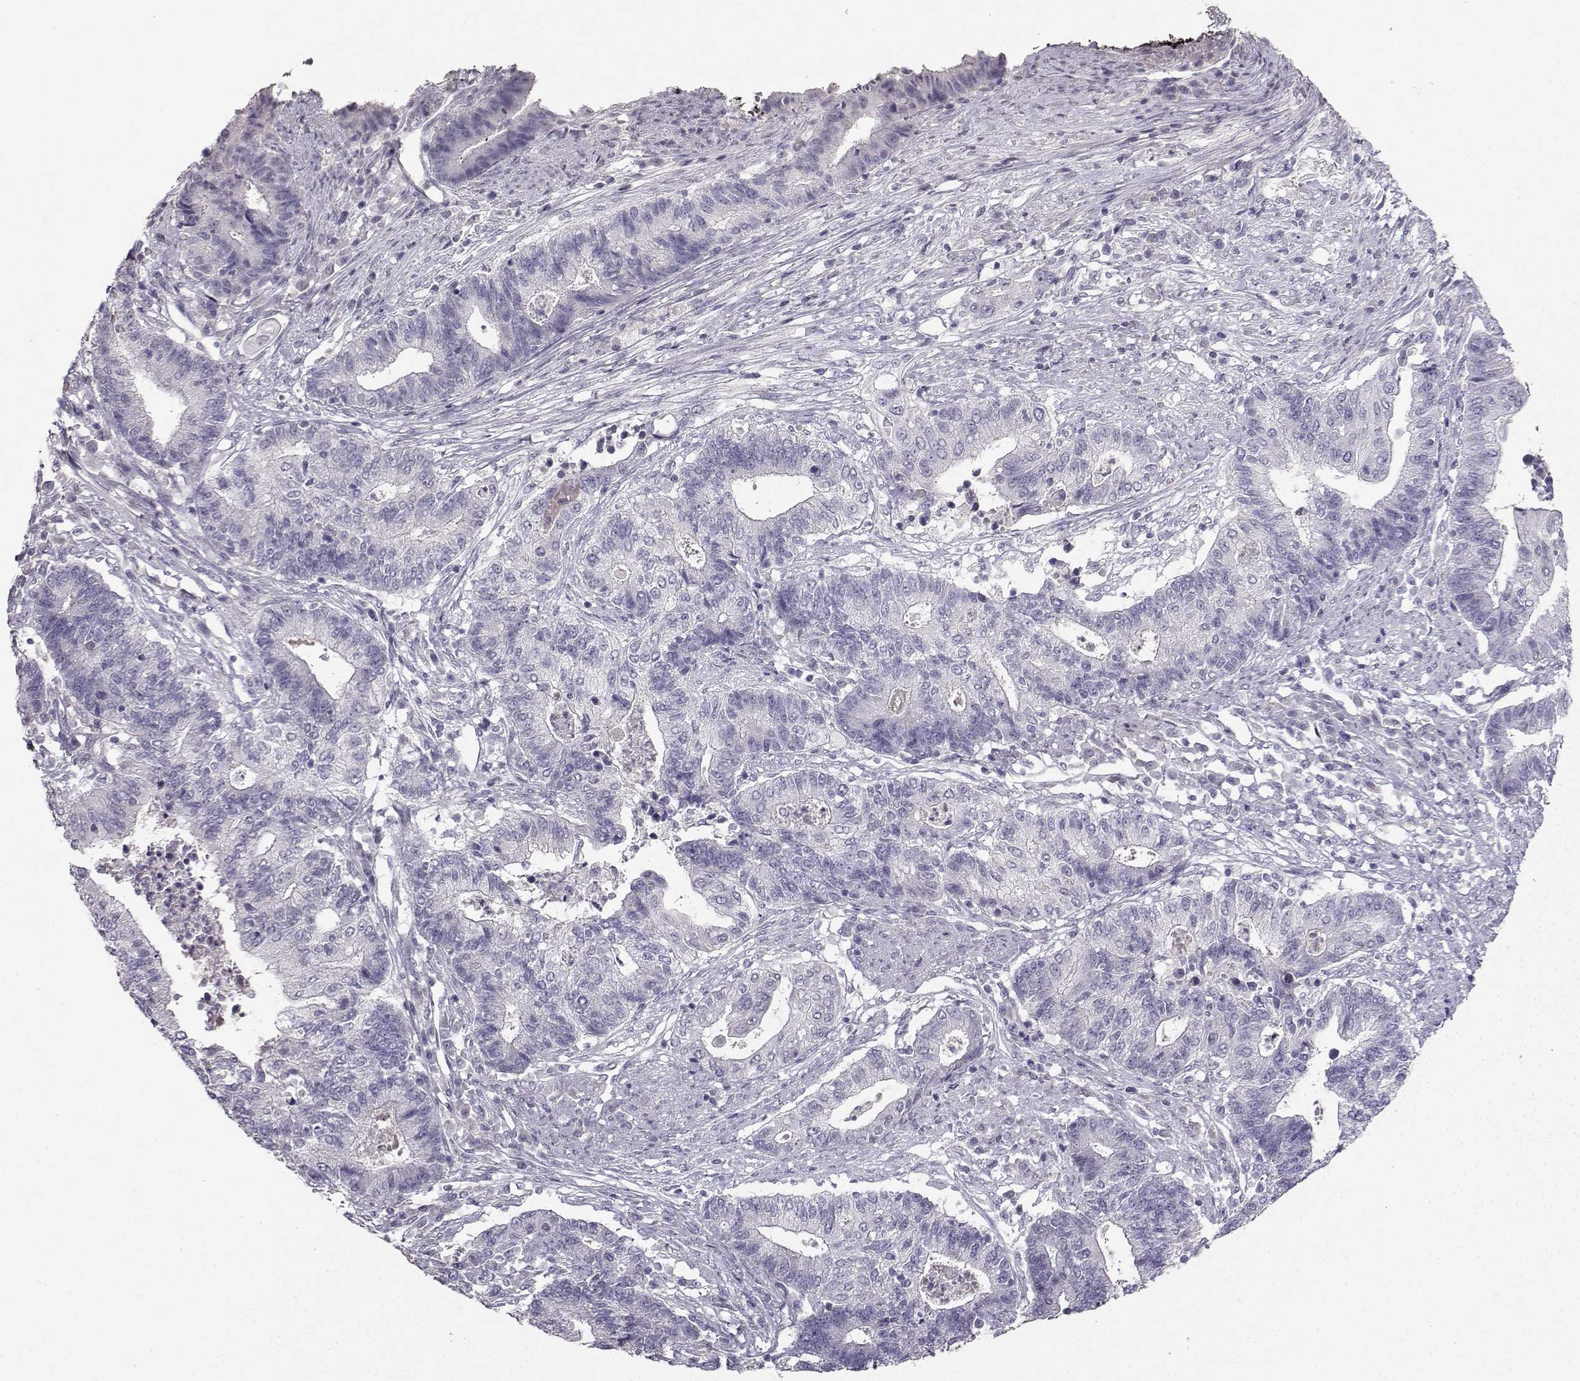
{"staining": {"intensity": "negative", "quantity": "none", "location": "none"}, "tissue": "endometrial cancer", "cell_type": "Tumor cells", "image_type": "cancer", "snomed": [{"axis": "morphology", "description": "Adenocarcinoma, NOS"}, {"axis": "topography", "description": "Uterus"}, {"axis": "topography", "description": "Endometrium"}], "caption": "Tumor cells show no significant protein staining in adenocarcinoma (endometrial). (DAB immunohistochemistry with hematoxylin counter stain).", "gene": "CARTPT", "patient": {"sex": "female", "age": 54}}